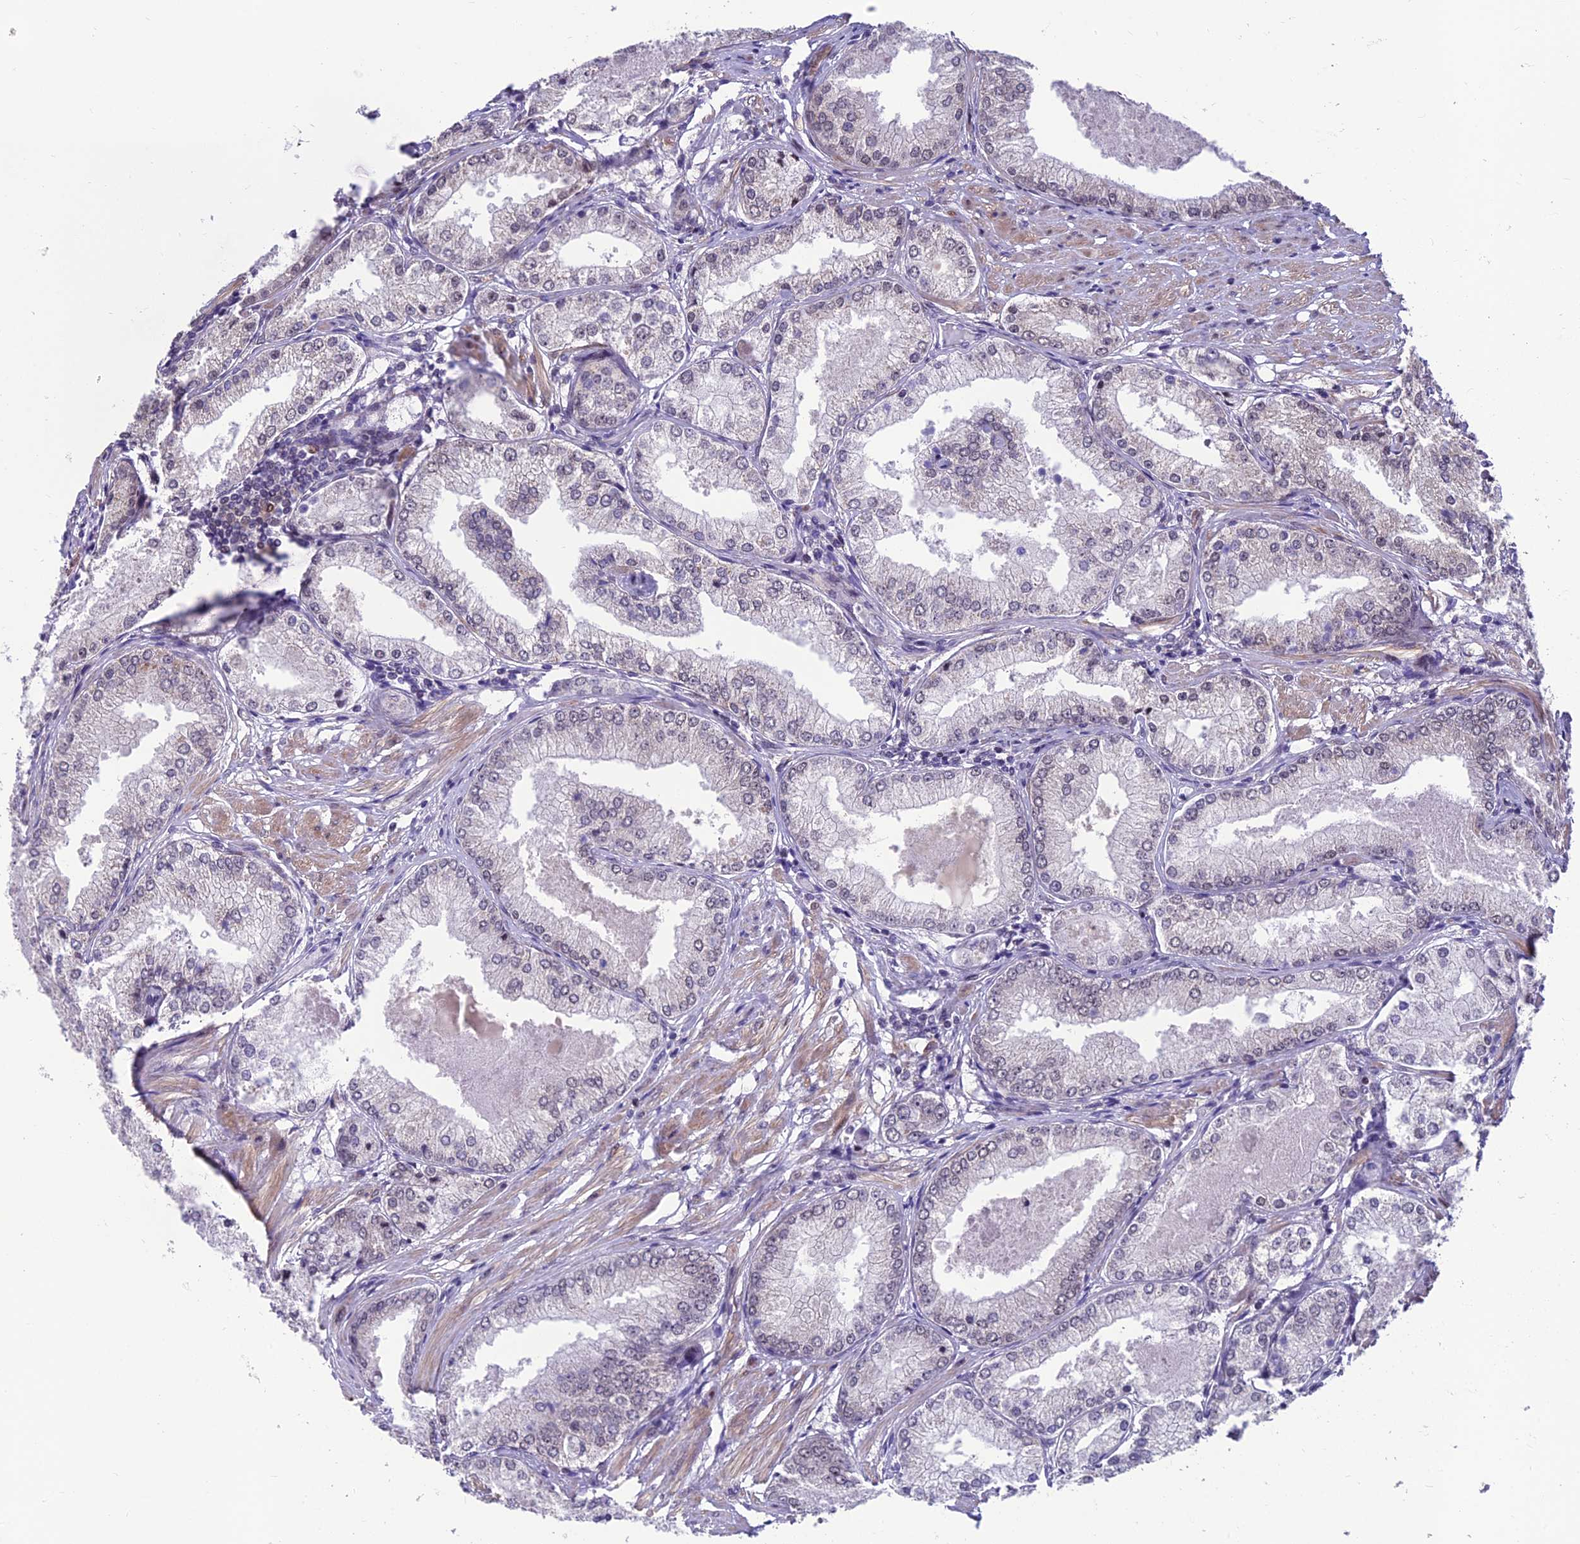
{"staining": {"intensity": "negative", "quantity": "none", "location": "none"}, "tissue": "prostate cancer", "cell_type": "Tumor cells", "image_type": "cancer", "snomed": [{"axis": "morphology", "description": "Adenocarcinoma, Low grade"}, {"axis": "topography", "description": "Prostate"}], "caption": "This is a image of immunohistochemistry staining of prostate cancer (low-grade adenocarcinoma), which shows no staining in tumor cells. Nuclei are stained in blue.", "gene": "KIAA1191", "patient": {"sex": "male", "age": 68}}